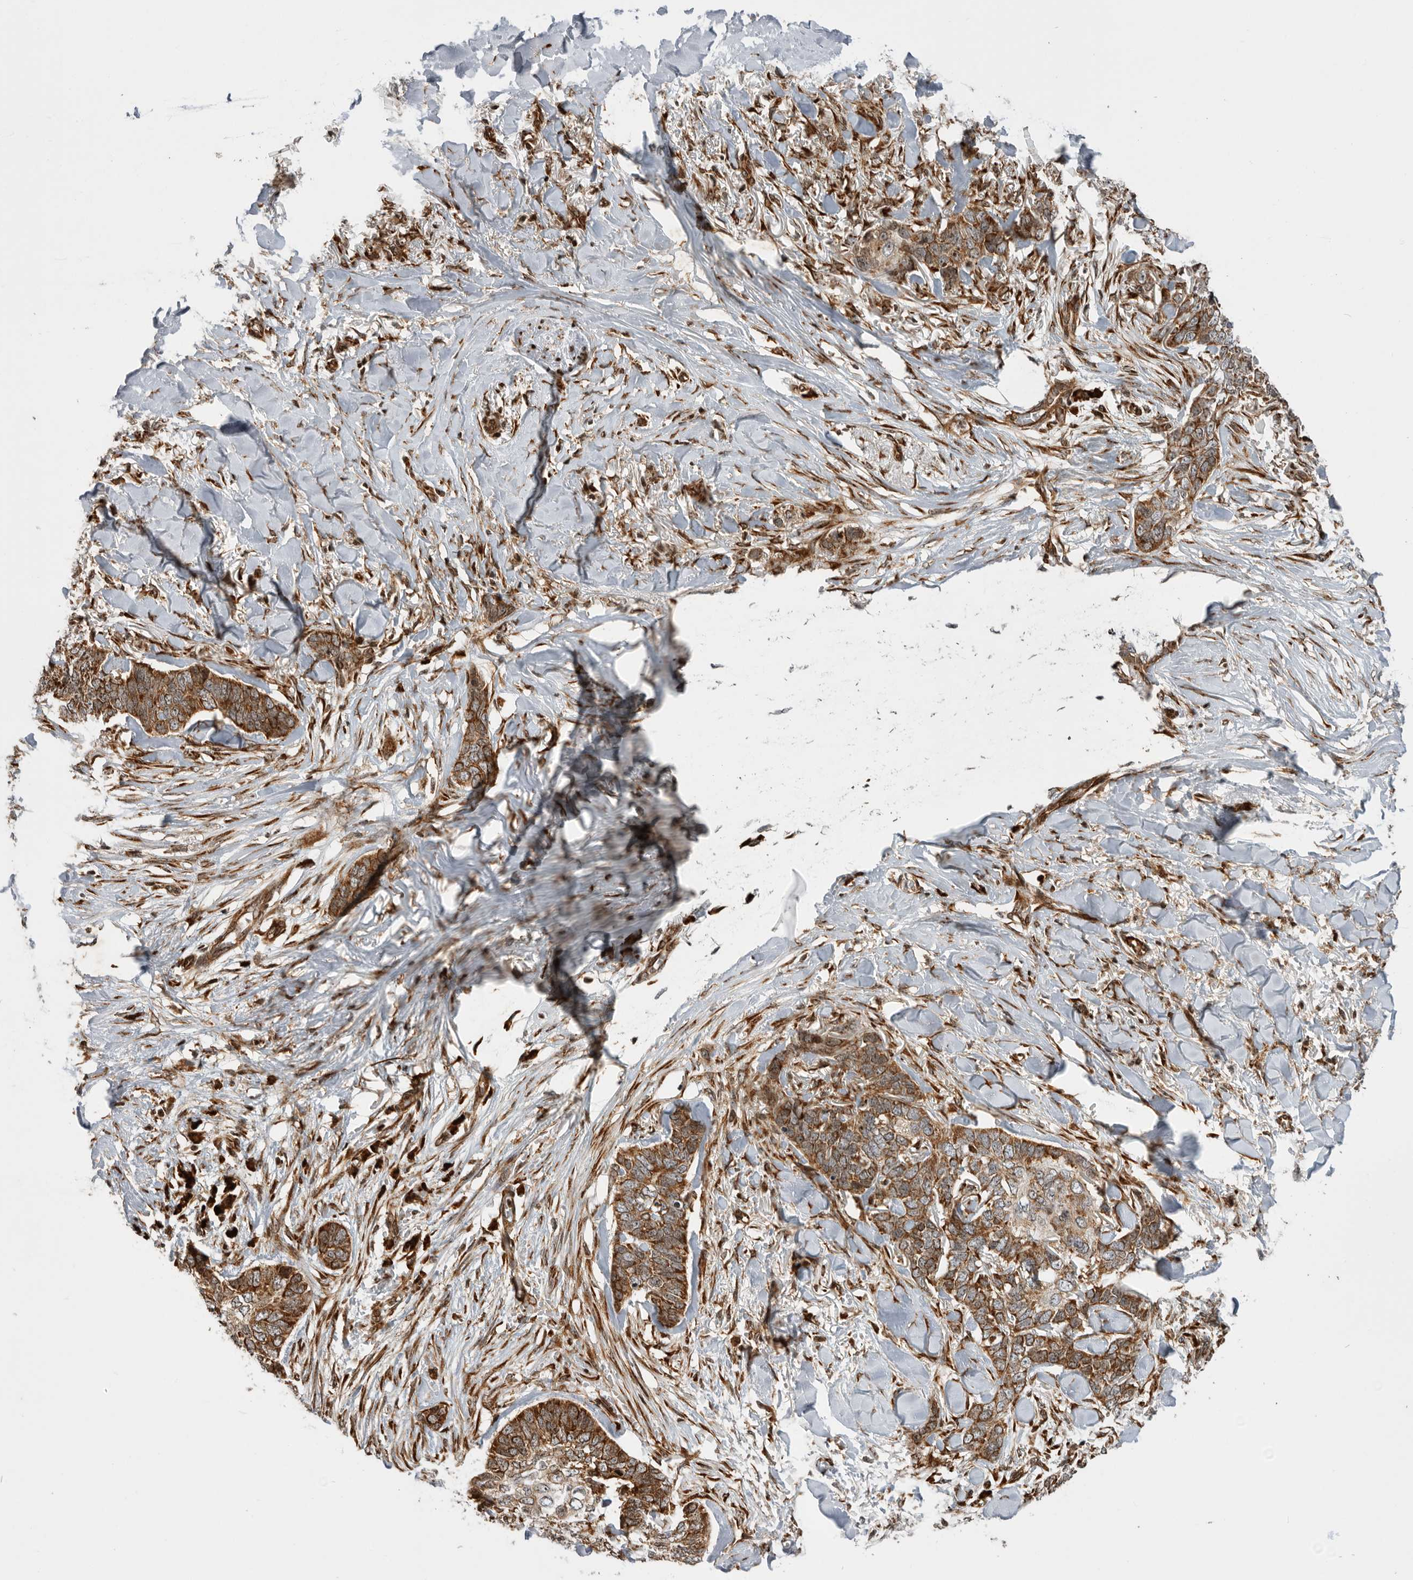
{"staining": {"intensity": "moderate", "quantity": ">75%", "location": "cytoplasmic/membranous"}, "tissue": "skin cancer", "cell_type": "Tumor cells", "image_type": "cancer", "snomed": [{"axis": "morphology", "description": "Normal tissue, NOS"}, {"axis": "morphology", "description": "Basal cell carcinoma"}, {"axis": "topography", "description": "Skin"}], "caption": "About >75% of tumor cells in basal cell carcinoma (skin) exhibit moderate cytoplasmic/membranous protein staining as visualized by brown immunohistochemical staining.", "gene": "FZD3", "patient": {"sex": "male", "age": 77}}